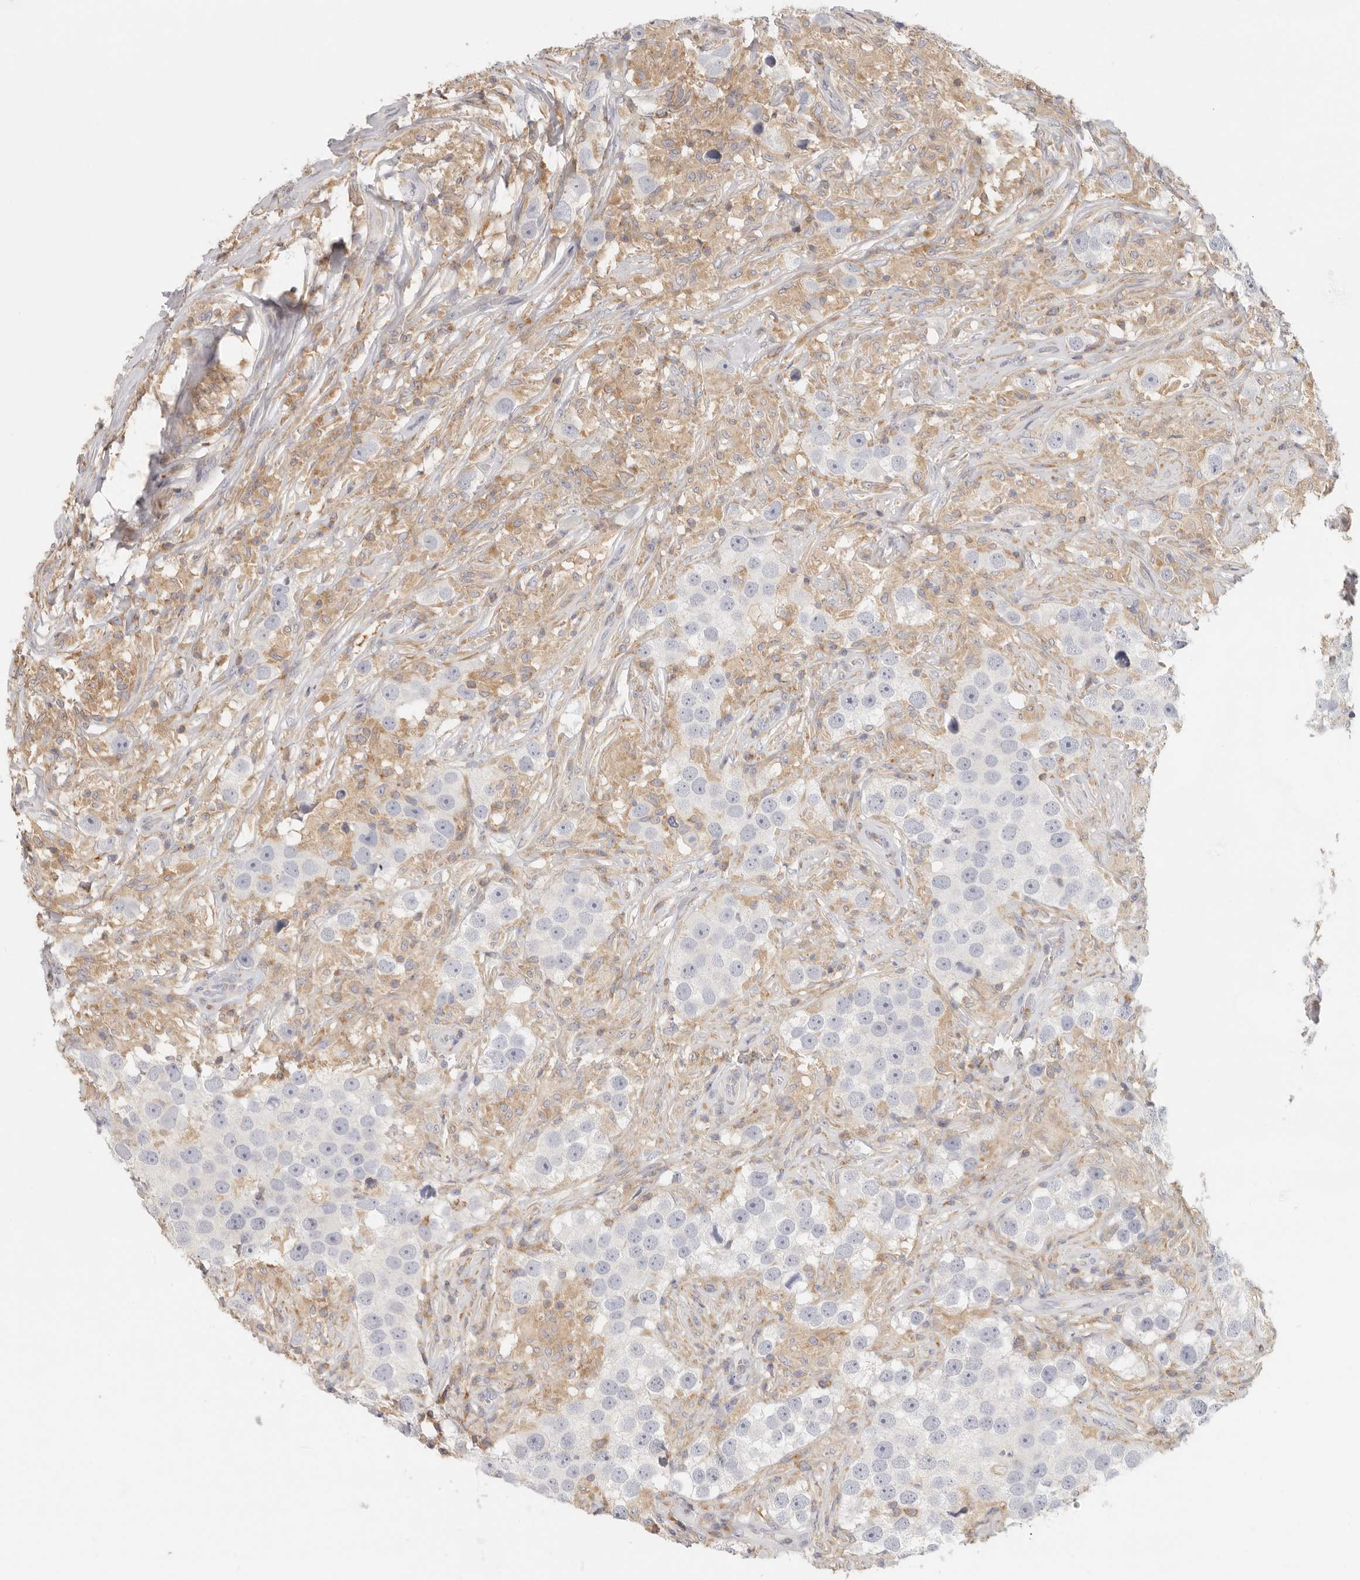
{"staining": {"intensity": "negative", "quantity": "none", "location": "none"}, "tissue": "testis cancer", "cell_type": "Tumor cells", "image_type": "cancer", "snomed": [{"axis": "morphology", "description": "Seminoma, NOS"}, {"axis": "topography", "description": "Testis"}], "caption": "Immunohistochemical staining of testis cancer (seminoma) displays no significant expression in tumor cells. (DAB immunohistochemistry with hematoxylin counter stain).", "gene": "ANXA9", "patient": {"sex": "male", "age": 49}}